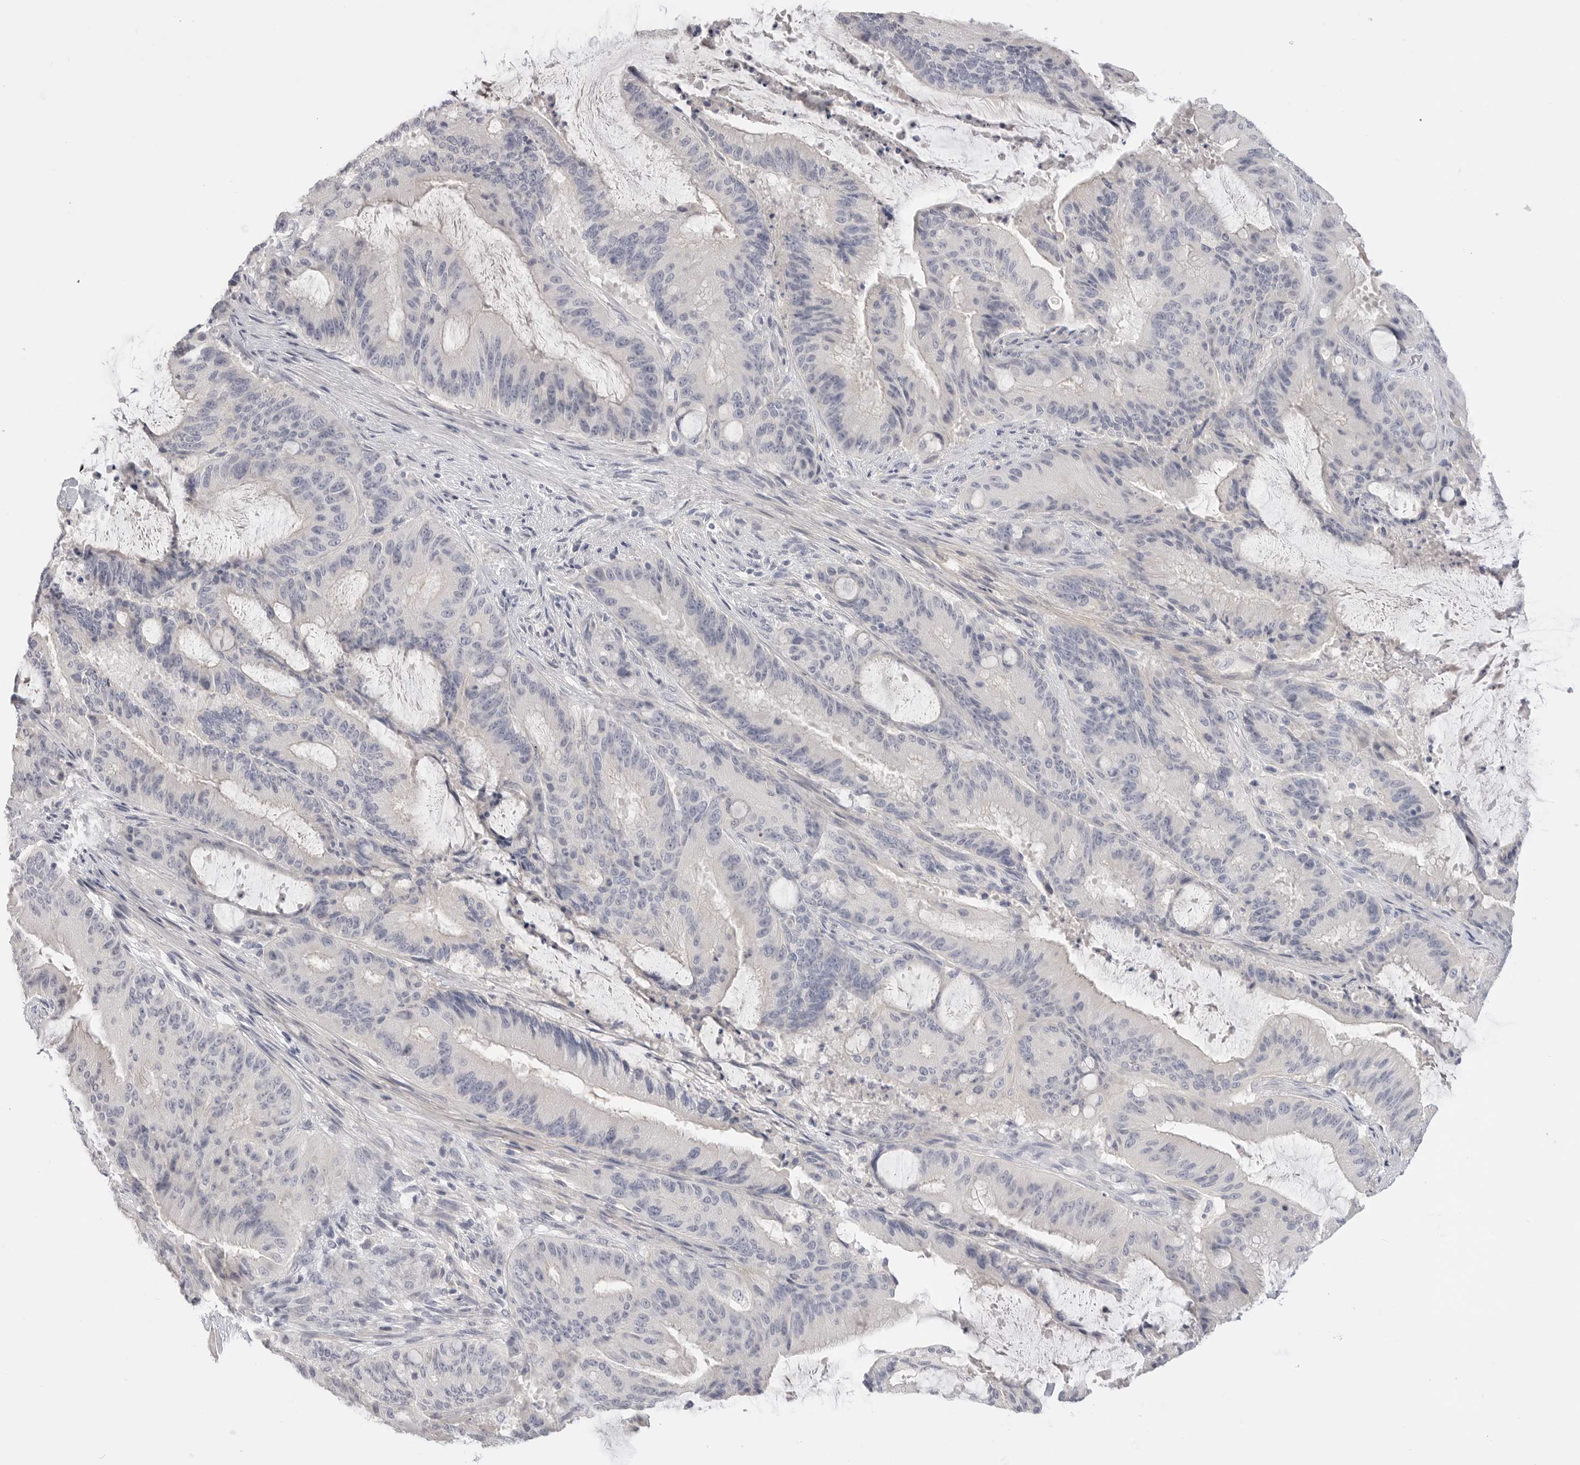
{"staining": {"intensity": "negative", "quantity": "none", "location": "none"}, "tissue": "liver cancer", "cell_type": "Tumor cells", "image_type": "cancer", "snomed": [{"axis": "morphology", "description": "Normal tissue, NOS"}, {"axis": "morphology", "description": "Cholangiocarcinoma"}, {"axis": "topography", "description": "Liver"}, {"axis": "topography", "description": "Peripheral nerve tissue"}], "caption": "An IHC histopathology image of liver cancer is shown. There is no staining in tumor cells of liver cancer. Brightfield microscopy of IHC stained with DAB (brown) and hematoxylin (blue), captured at high magnification.", "gene": "FBN2", "patient": {"sex": "female", "age": 73}}